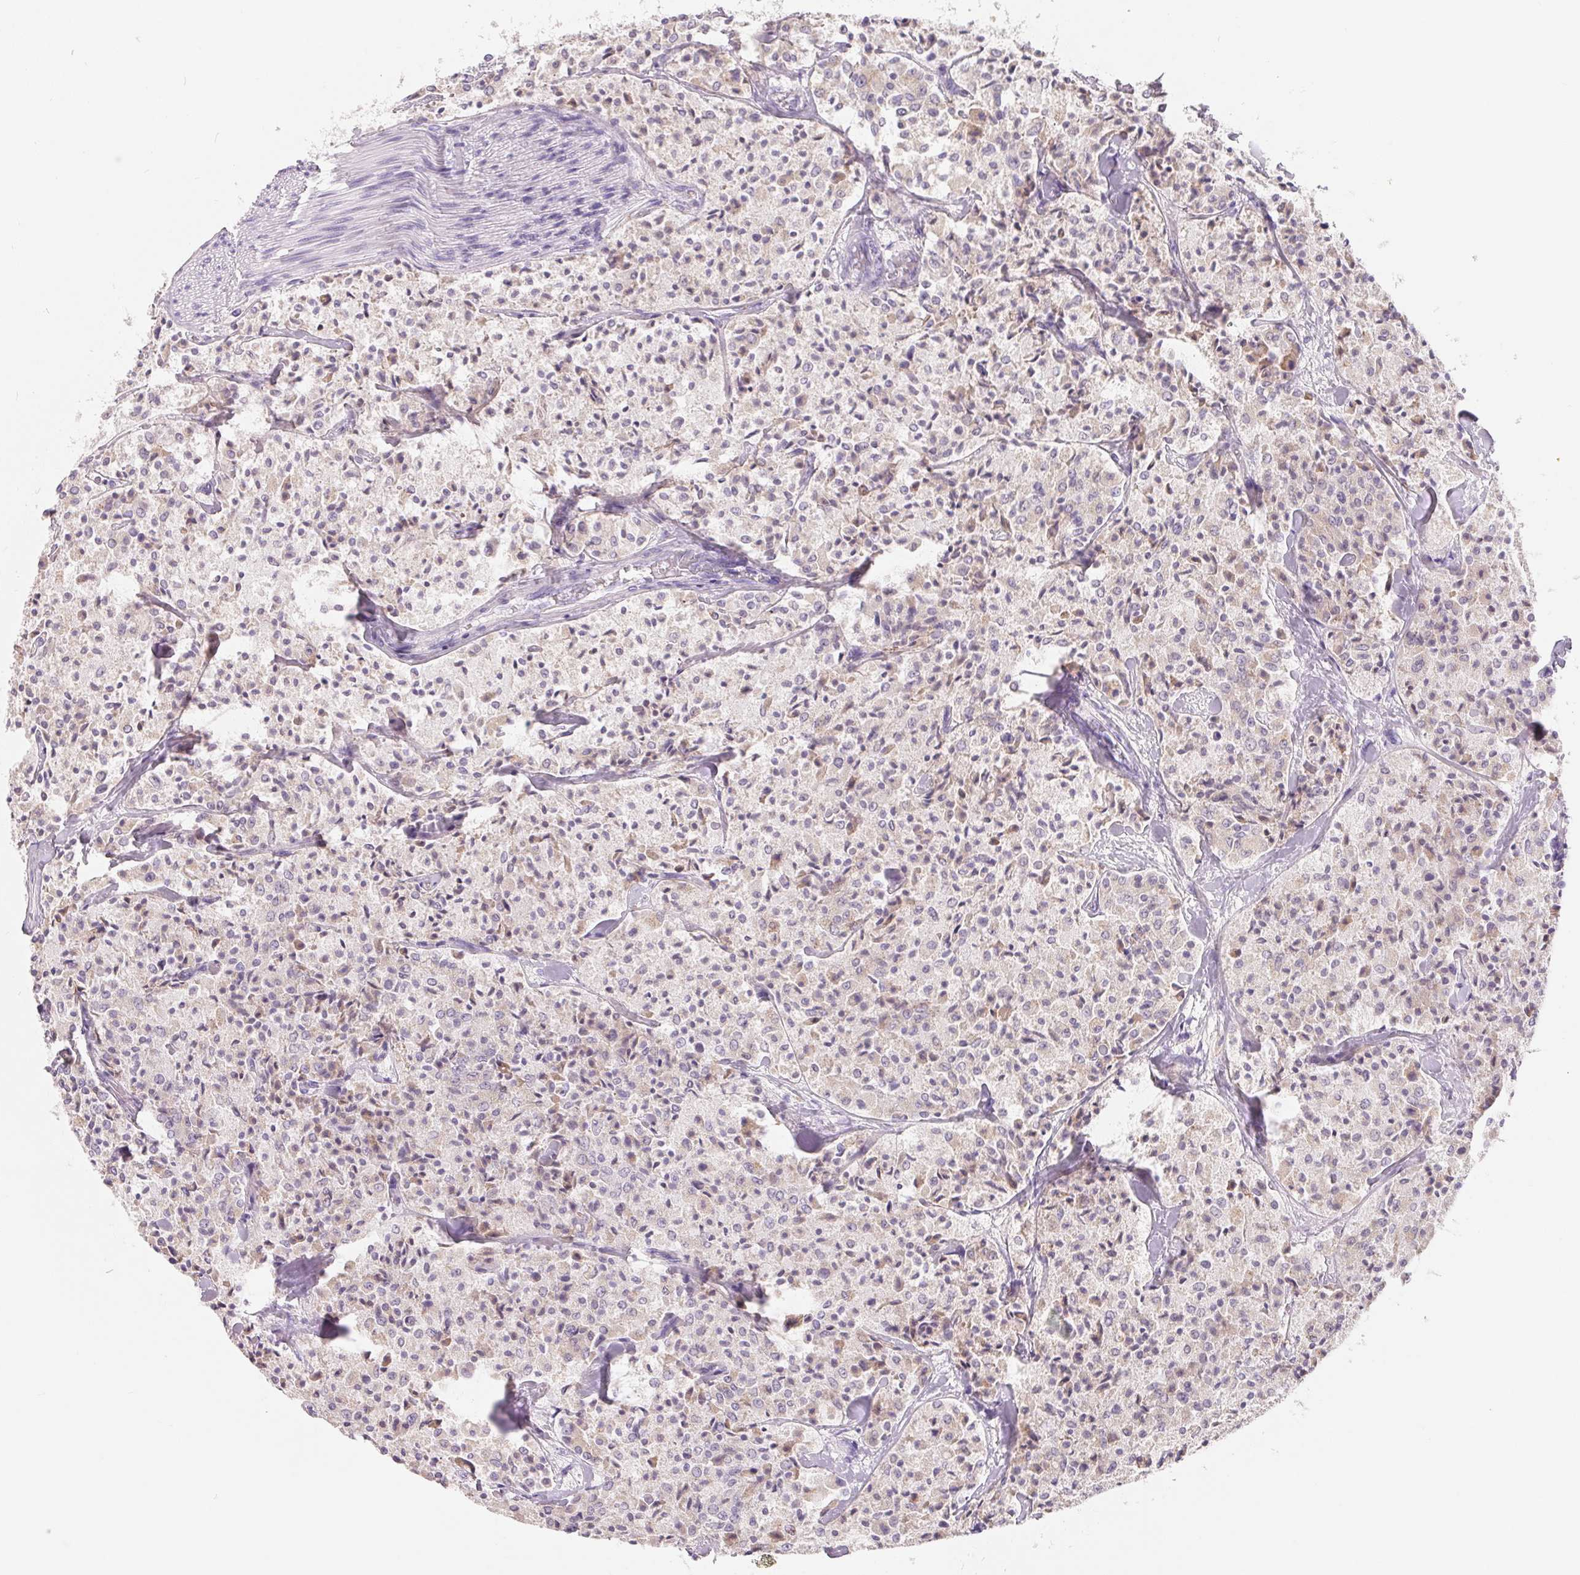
{"staining": {"intensity": "negative", "quantity": "none", "location": "none"}, "tissue": "carcinoid", "cell_type": "Tumor cells", "image_type": "cancer", "snomed": [{"axis": "morphology", "description": "Carcinoid, malignant, NOS"}, {"axis": "topography", "description": "Lung"}], "caption": "Carcinoid was stained to show a protein in brown. There is no significant expression in tumor cells.", "gene": "SPACA5B", "patient": {"sex": "male", "age": 71}}